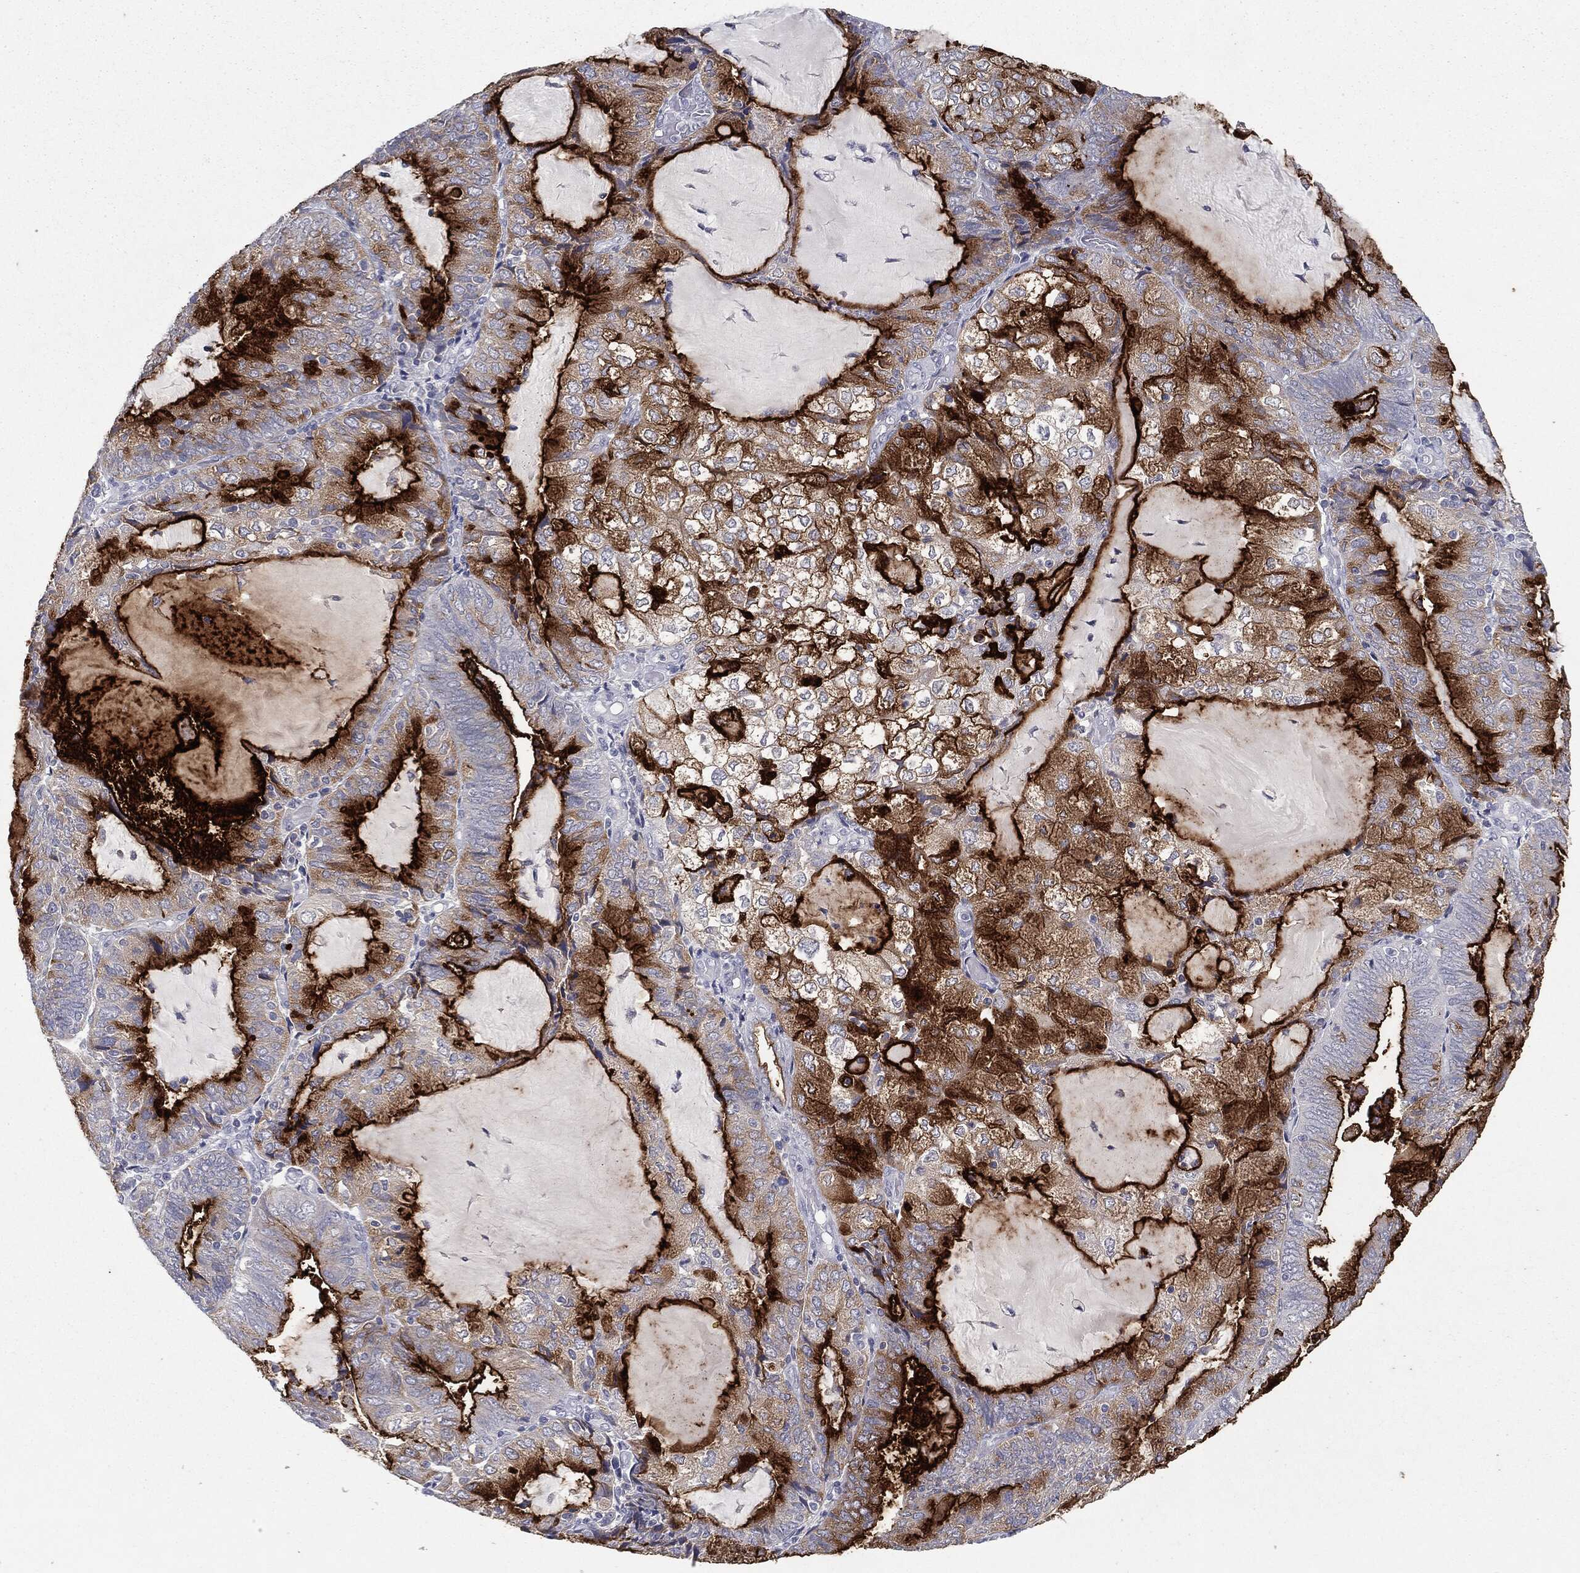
{"staining": {"intensity": "strong", "quantity": "25%-75%", "location": "cytoplasmic/membranous"}, "tissue": "endometrial cancer", "cell_type": "Tumor cells", "image_type": "cancer", "snomed": [{"axis": "morphology", "description": "Adenocarcinoma, NOS"}, {"axis": "topography", "description": "Endometrium"}], "caption": "Endometrial cancer stained with a brown dye displays strong cytoplasmic/membranous positive staining in about 25%-75% of tumor cells.", "gene": "MUC1", "patient": {"sex": "female", "age": 81}}